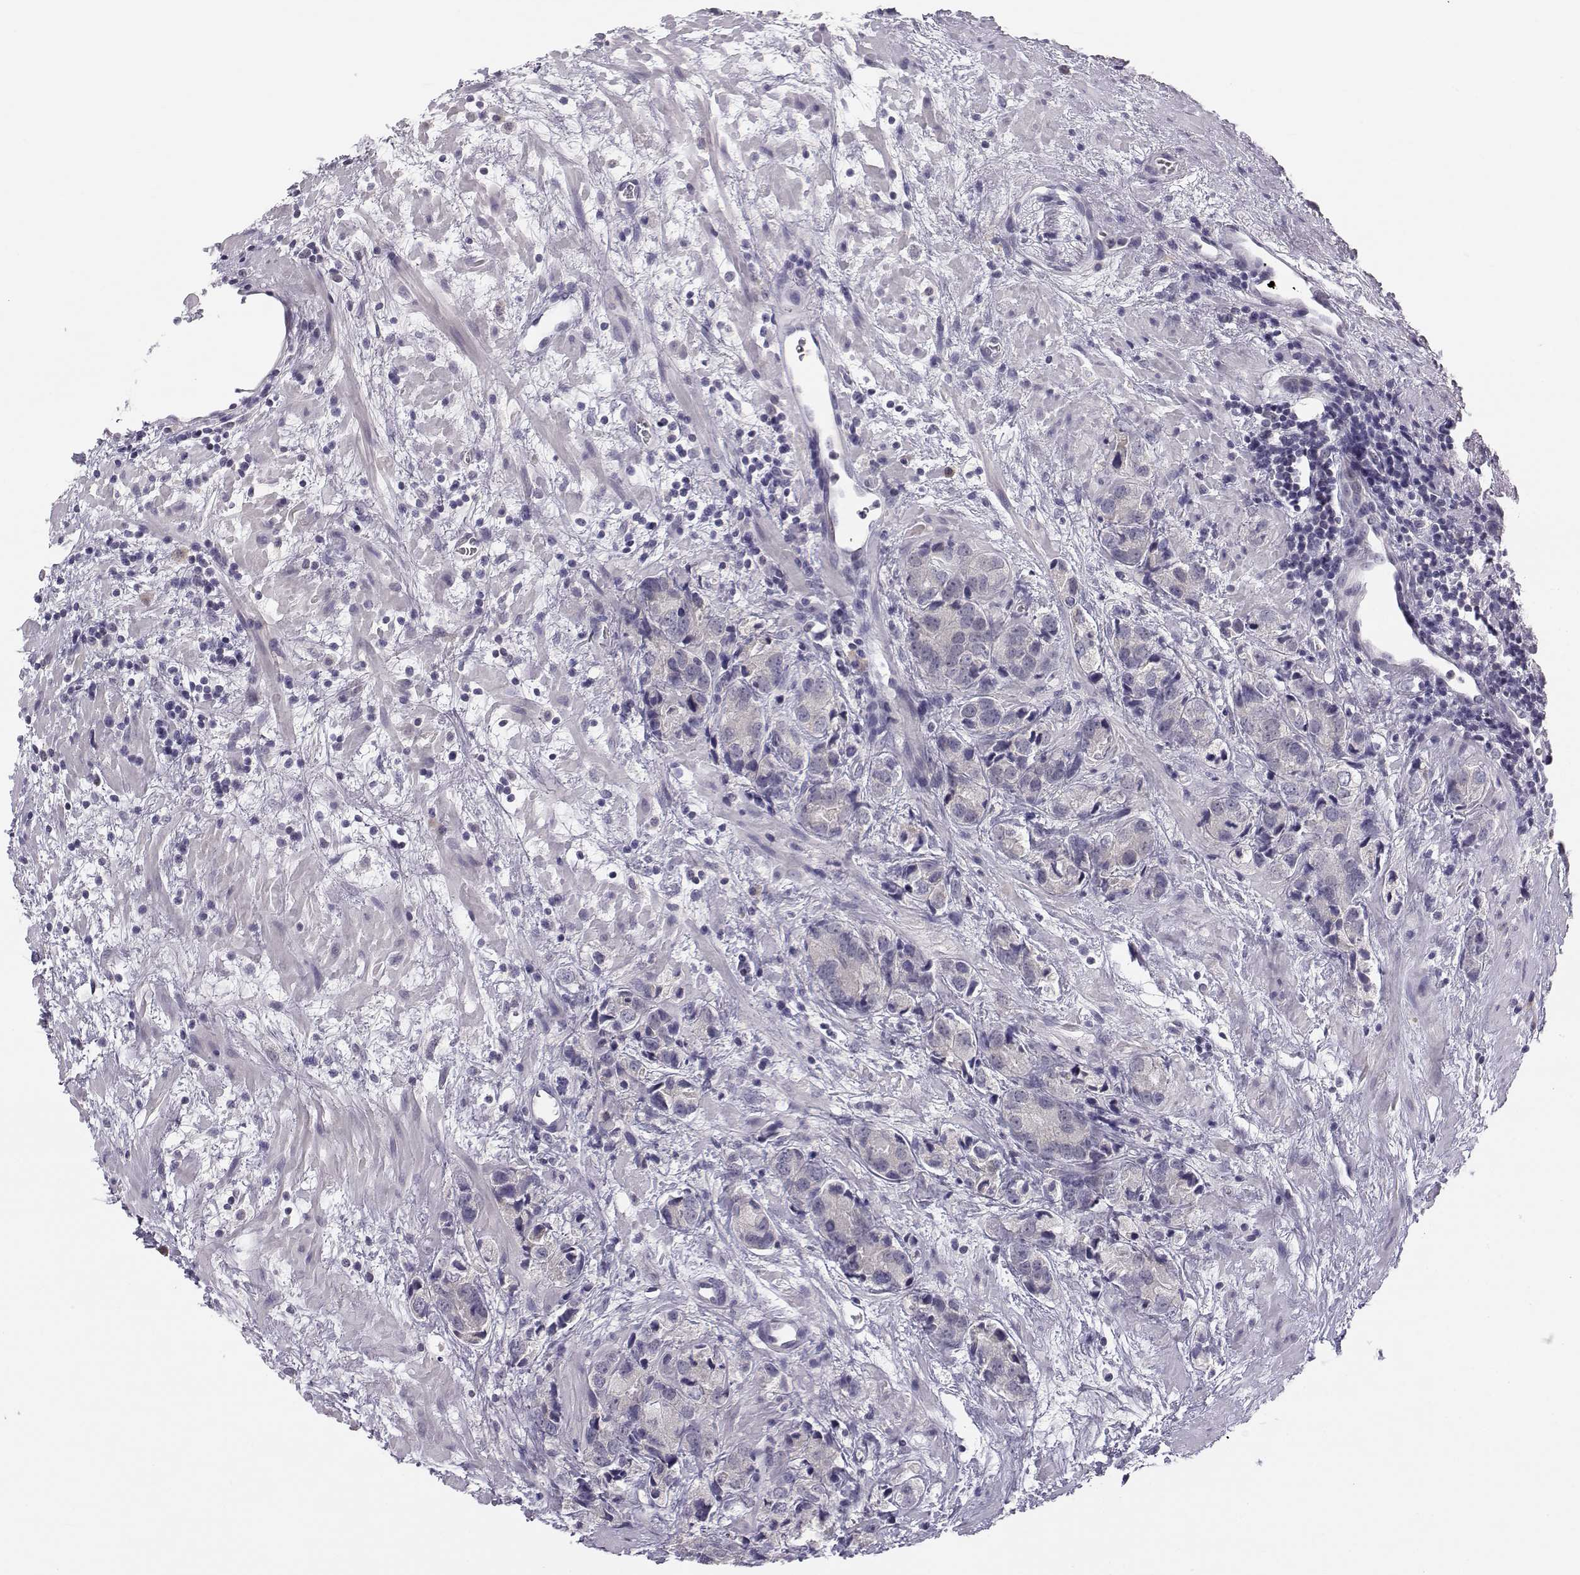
{"staining": {"intensity": "negative", "quantity": "none", "location": "none"}, "tissue": "prostate cancer", "cell_type": "Tumor cells", "image_type": "cancer", "snomed": [{"axis": "morphology", "description": "Adenocarcinoma, NOS"}, {"axis": "topography", "description": "Prostate and seminal vesicle, NOS"}], "caption": "Immunohistochemical staining of prostate adenocarcinoma exhibits no significant positivity in tumor cells.", "gene": "ACSL6", "patient": {"sex": "male", "age": 63}}